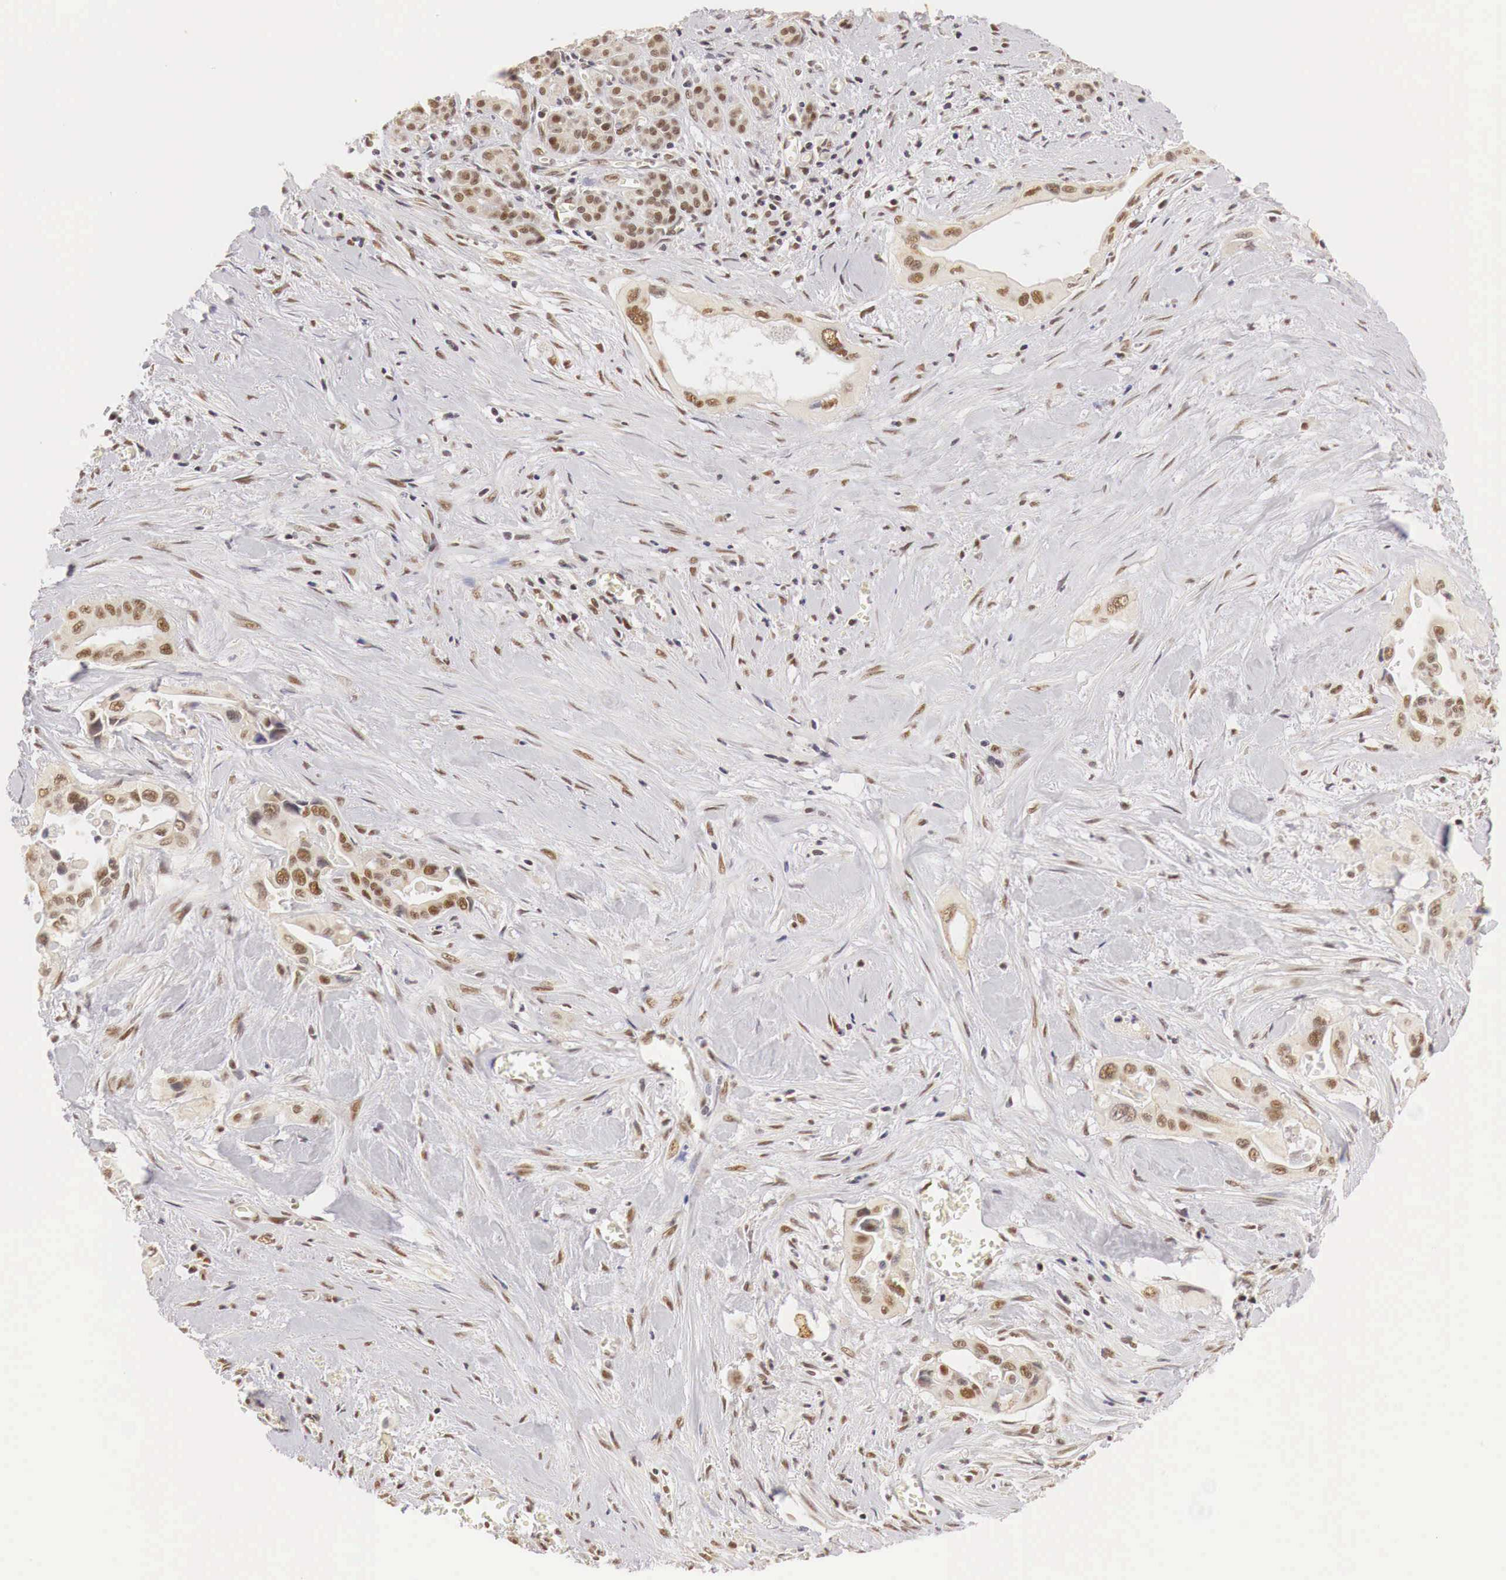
{"staining": {"intensity": "weak", "quantity": ">75%", "location": "cytoplasmic/membranous,nuclear"}, "tissue": "pancreatic cancer", "cell_type": "Tumor cells", "image_type": "cancer", "snomed": [{"axis": "morphology", "description": "Adenocarcinoma, NOS"}, {"axis": "topography", "description": "Pancreas"}], "caption": "Immunohistochemistry of pancreatic cancer displays low levels of weak cytoplasmic/membranous and nuclear expression in approximately >75% of tumor cells.", "gene": "GPKOW", "patient": {"sex": "male", "age": 77}}